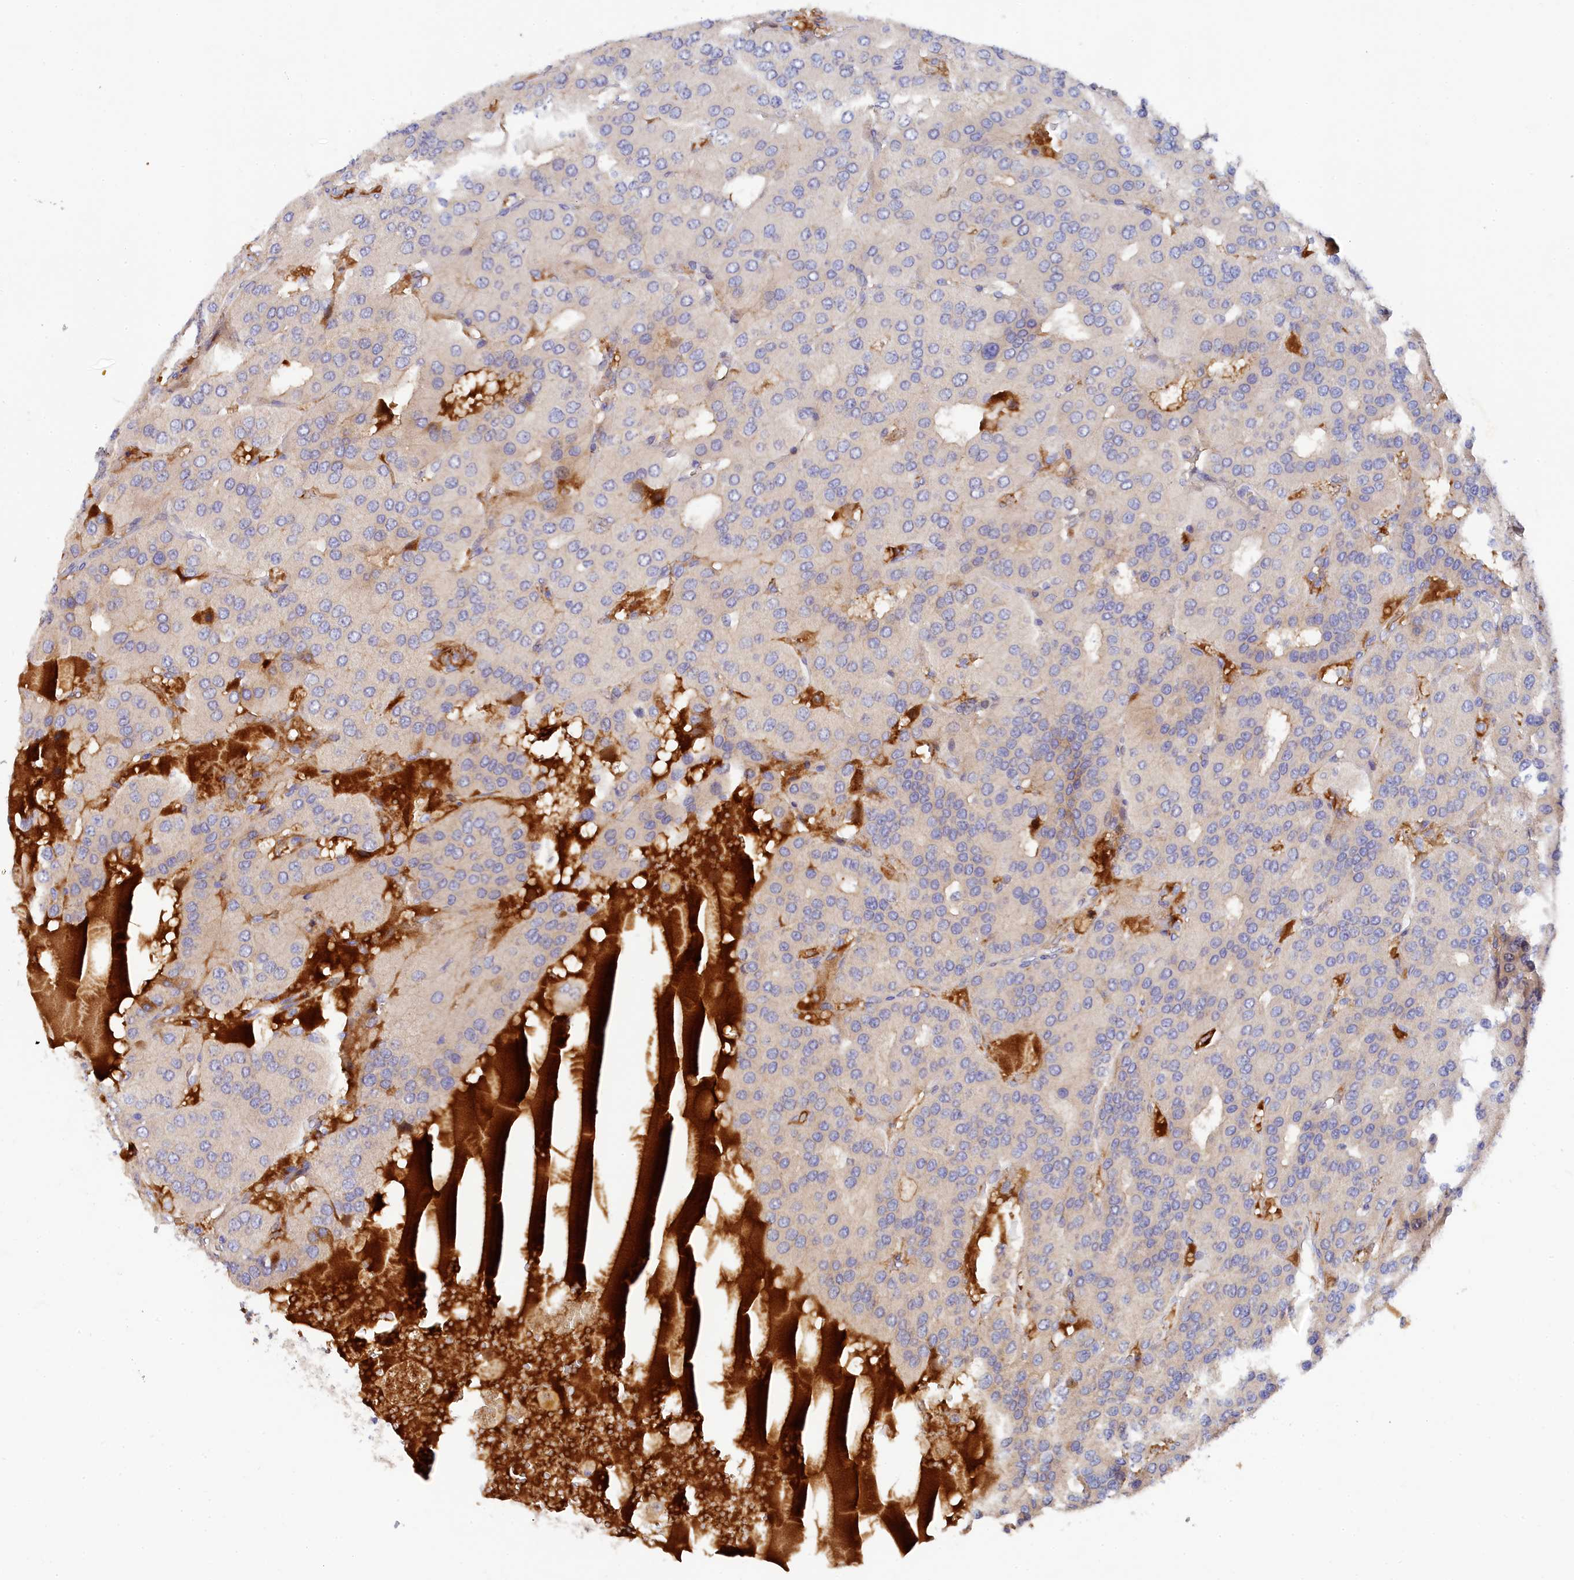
{"staining": {"intensity": "negative", "quantity": "none", "location": "none"}, "tissue": "parathyroid gland", "cell_type": "Glandular cells", "image_type": "normal", "snomed": [{"axis": "morphology", "description": "Normal tissue, NOS"}, {"axis": "morphology", "description": "Adenoma, NOS"}, {"axis": "topography", "description": "Parathyroid gland"}], "caption": "IHC photomicrograph of normal parathyroid gland: human parathyroid gland stained with DAB (3,3'-diaminobenzidine) shows no significant protein expression in glandular cells.", "gene": "SPATA5L1", "patient": {"sex": "female", "age": 86}}